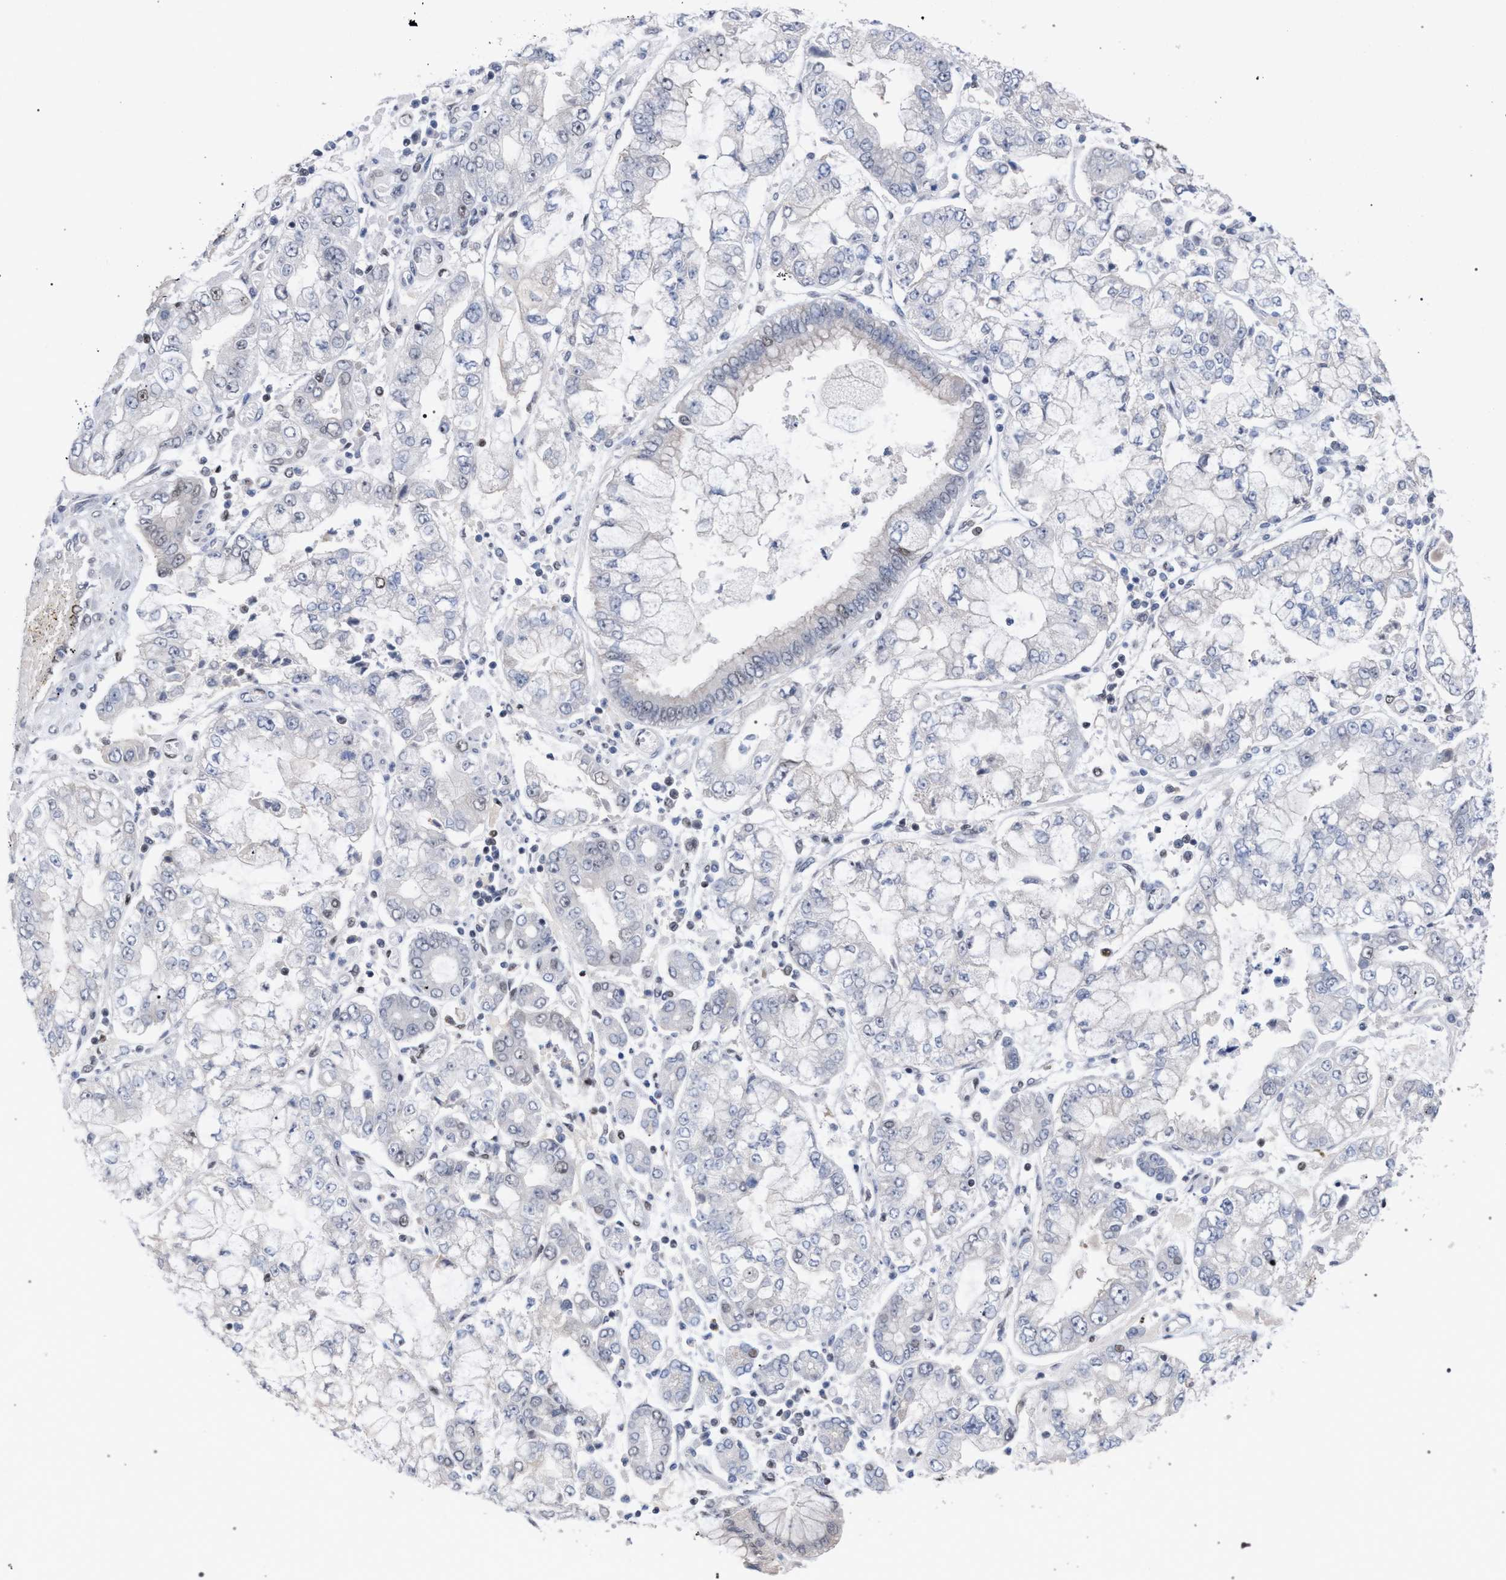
{"staining": {"intensity": "negative", "quantity": "none", "location": "none"}, "tissue": "stomach cancer", "cell_type": "Tumor cells", "image_type": "cancer", "snomed": [{"axis": "morphology", "description": "Adenocarcinoma, NOS"}, {"axis": "topography", "description": "Stomach"}], "caption": "An image of human stomach cancer (adenocarcinoma) is negative for staining in tumor cells.", "gene": "SCAF4", "patient": {"sex": "male", "age": 76}}